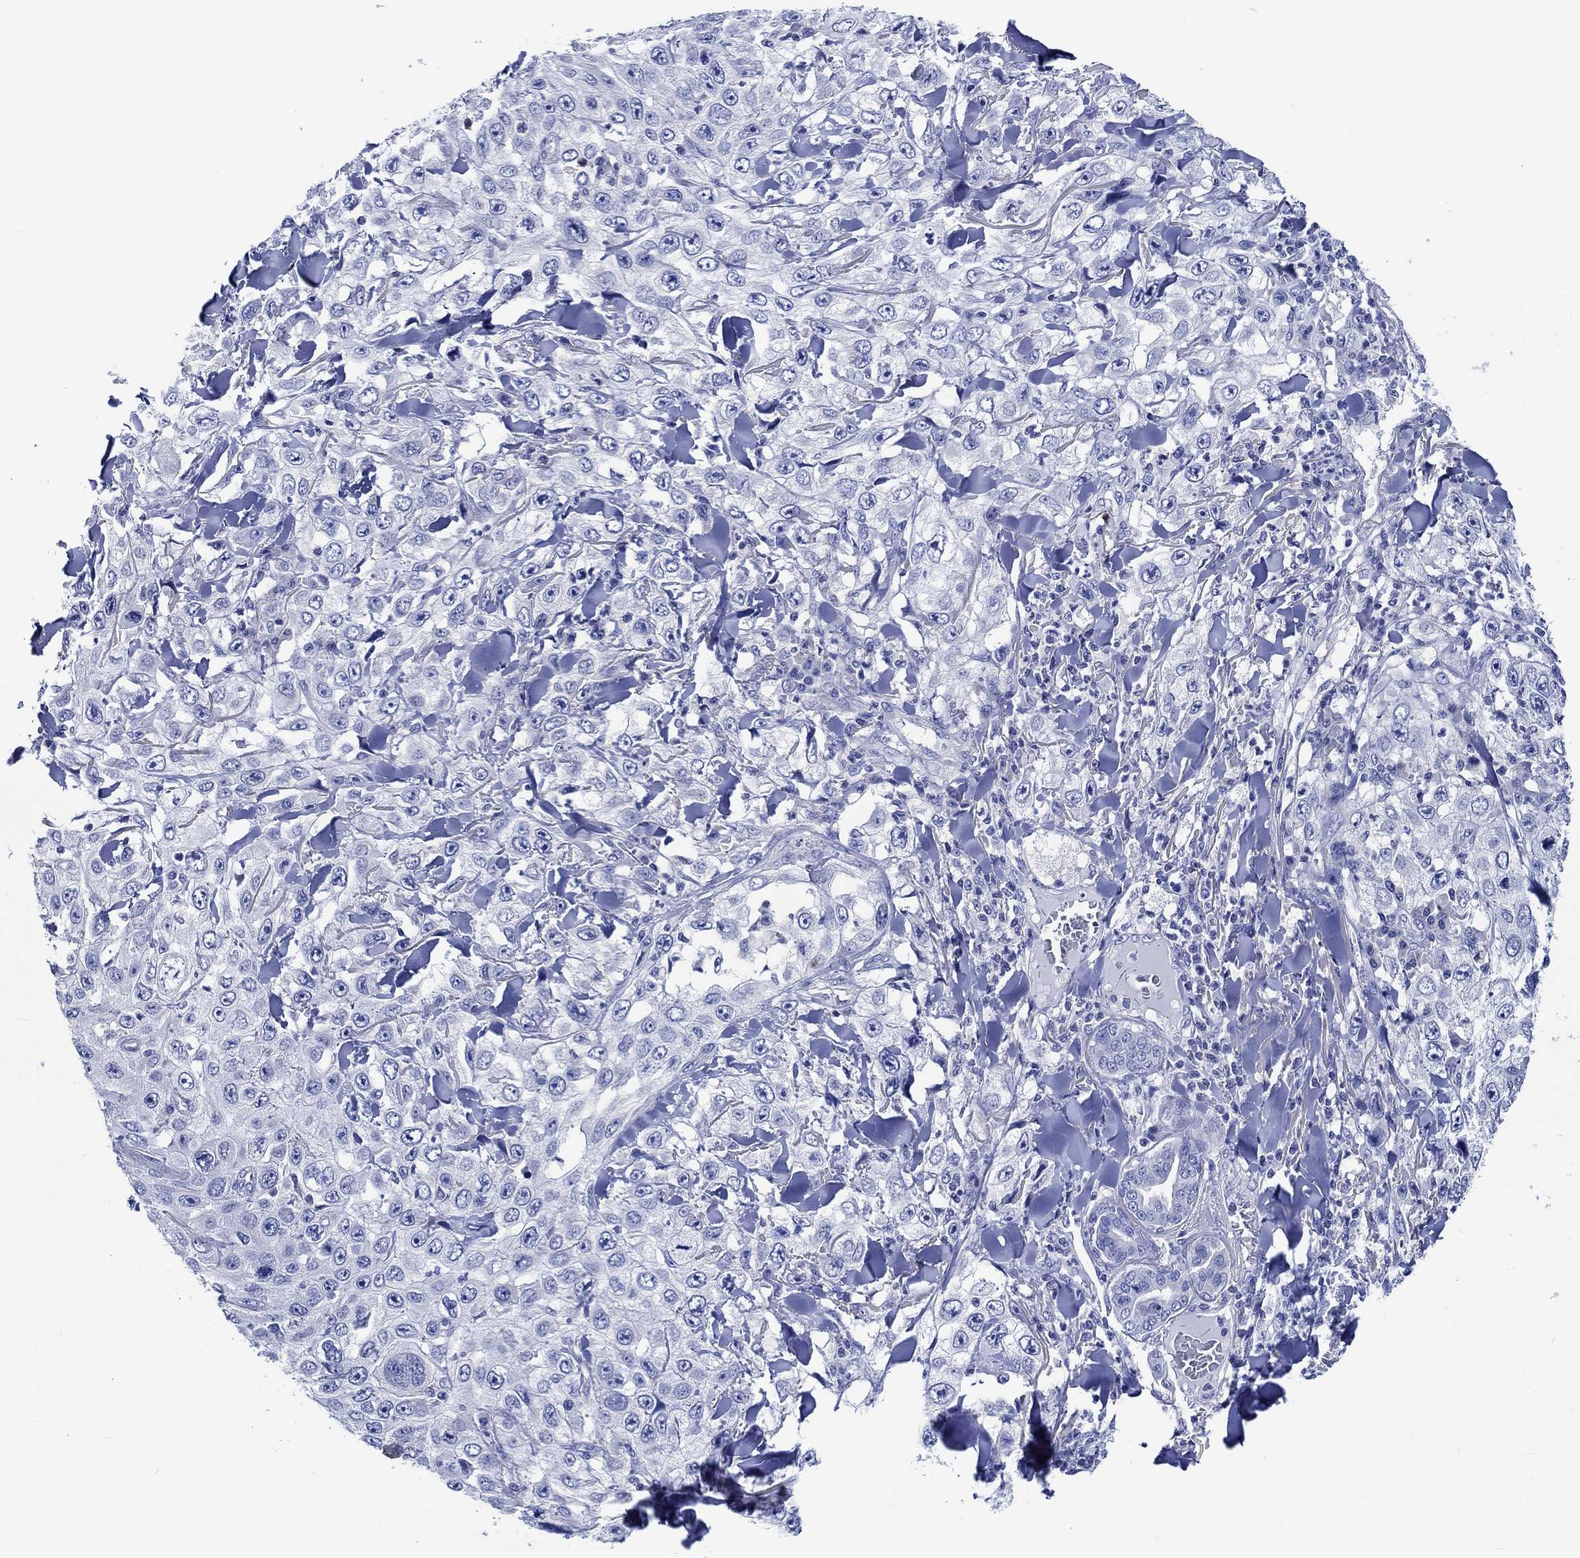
{"staining": {"intensity": "negative", "quantity": "none", "location": "none"}, "tissue": "skin cancer", "cell_type": "Tumor cells", "image_type": "cancer", "snomed": [{"axis": "morphology", "description": "Squamous cell carcinoma, NOS"}, {"axis": "topography", "description": "Skin"}], "caption": "Tumor cells show no significant protein positivity in skin cancer (squamous cell carcinoma).", "gene": "PTPRN2", "patient": {"sex": "male", "age": 82}}